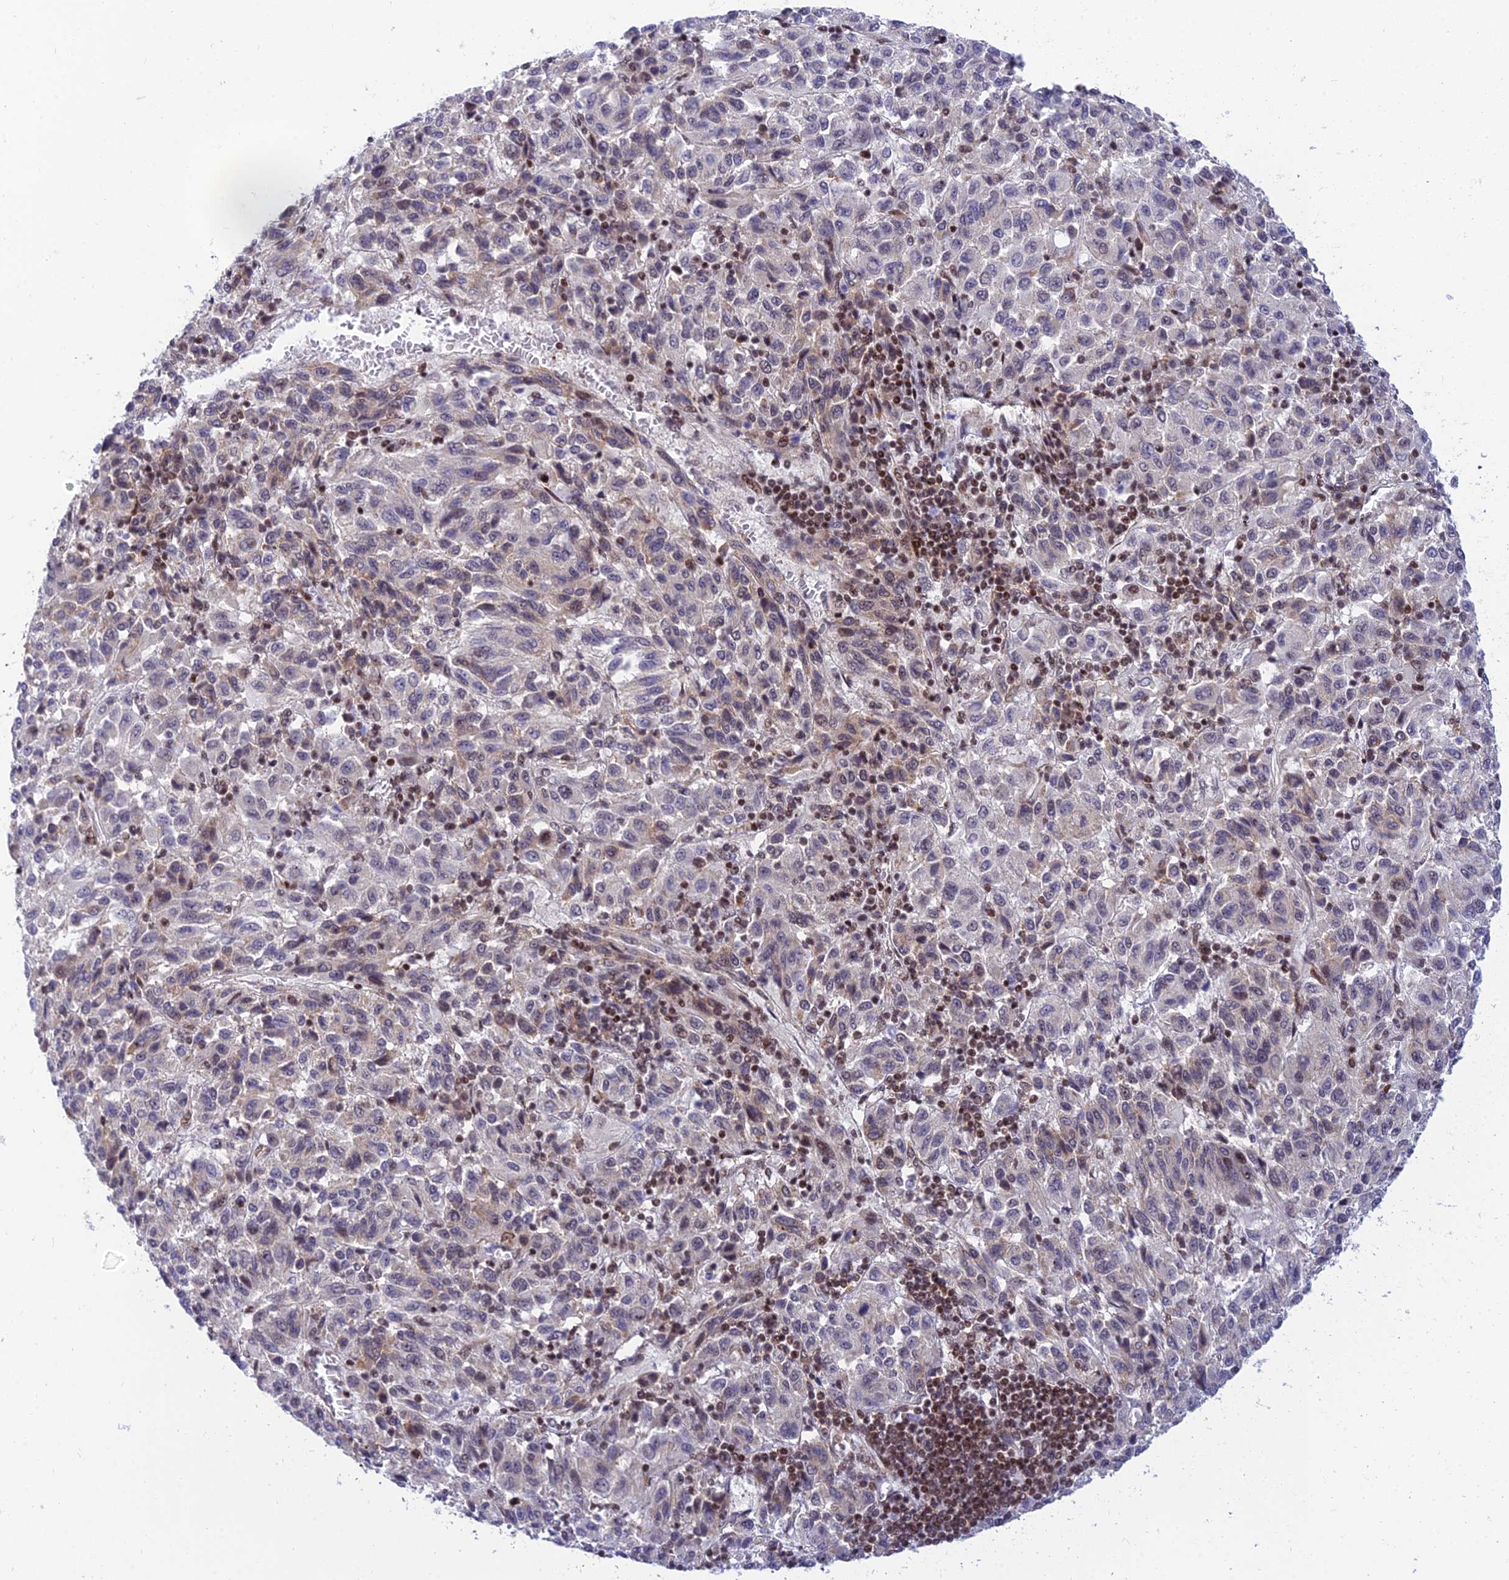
{"staining": {"intensity": "negative", "quantity": "none", "location": "none"}, "tissue": "melanoma", "cell_type": "Tumor cells", "image_type": "cancer", "snomed": [{"axis": "morphology", "description": "Malignant melanoma, Metastatic site"}, {"axis": "topography", "description": "Lung"}], "caption": "DAB immunohistochemical staining of malignant melanoma (metastatic site) shows no significant staining in tumor cells.", "gene": "USP22", "patient": {"sex": "male", "age": 64}}